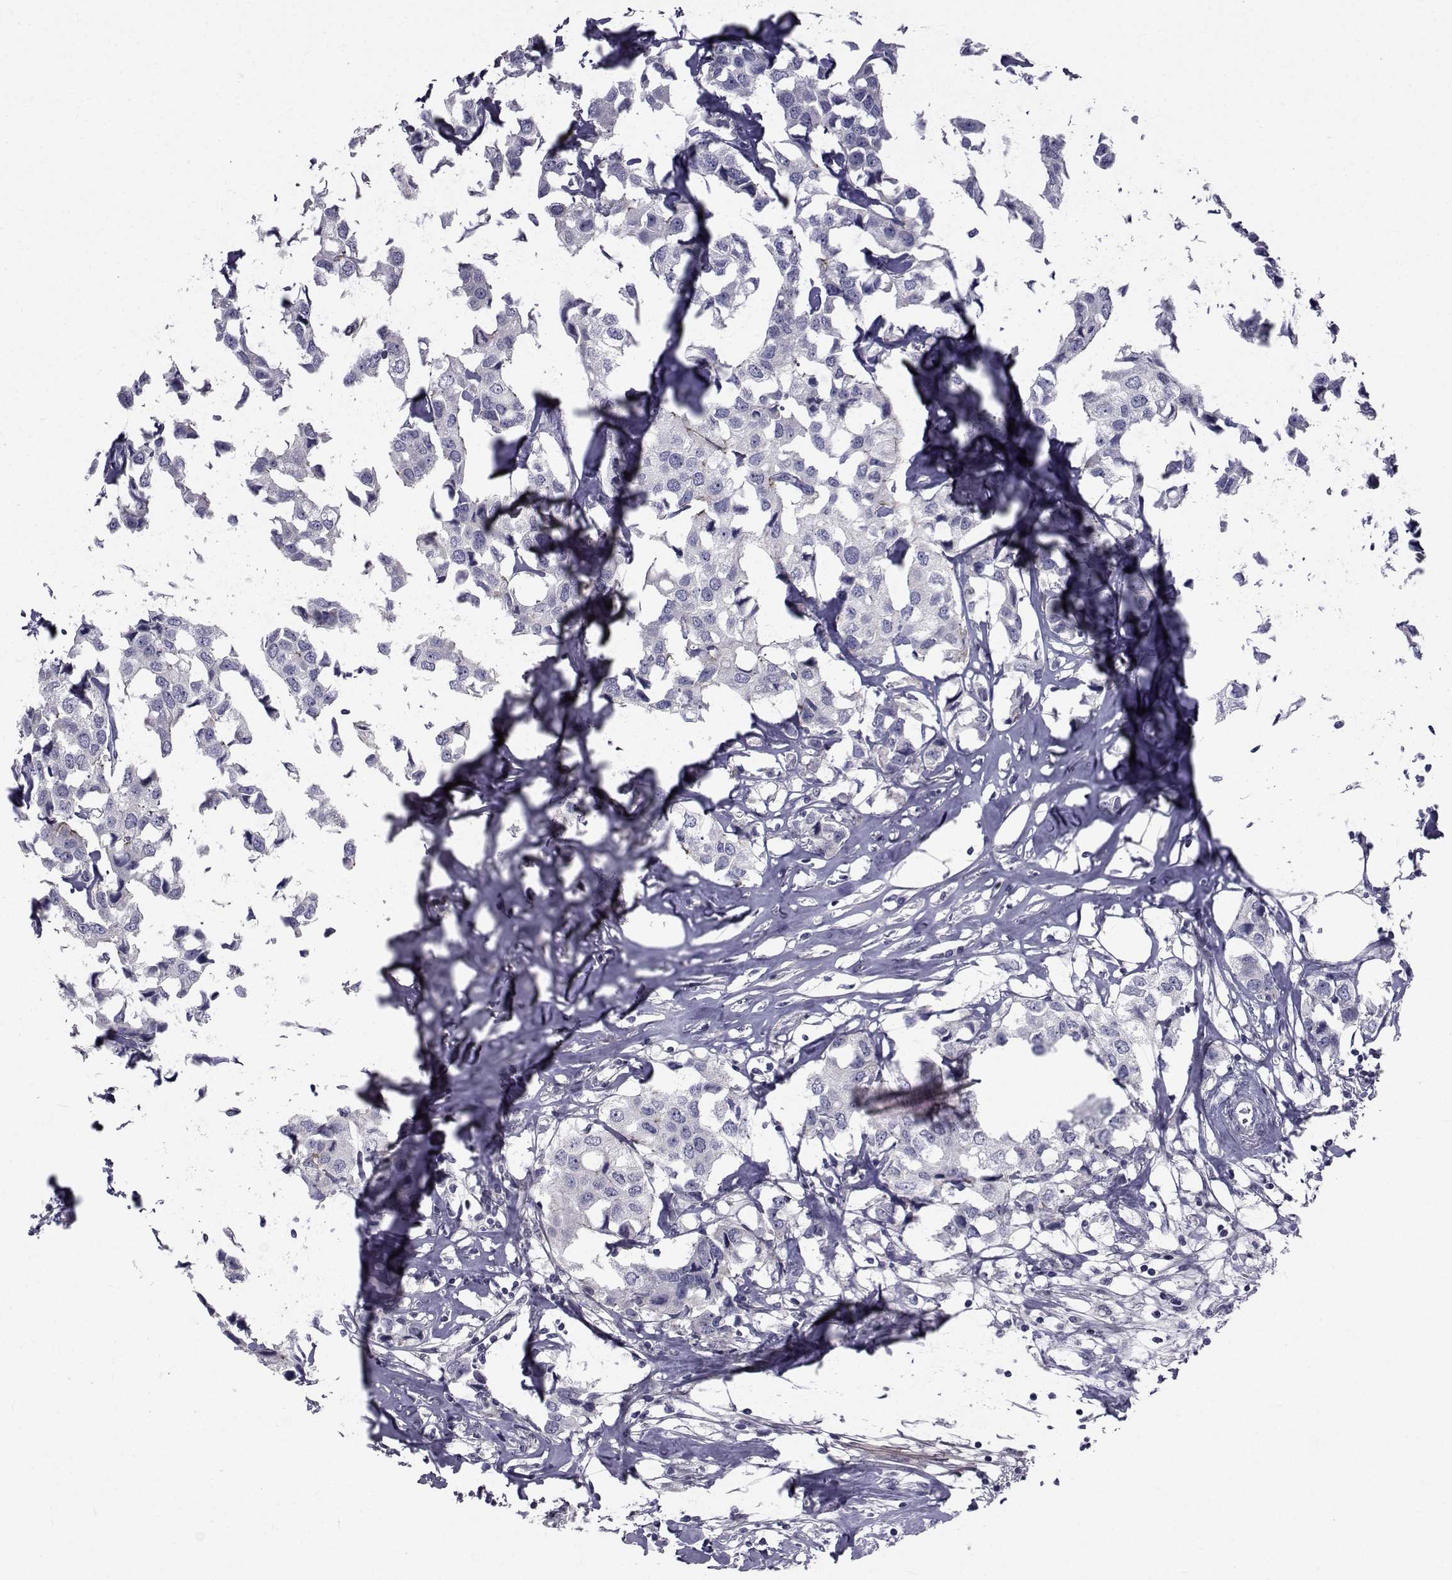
{"staining": {"intensity": "negative", "quantity": "none", "location": "none"}, "tissue": "breast cancer", "cell_type": "Tumor cells", "image_type": "cancer", "snomed": [{"axis": "morphology", "description": "Duct carcinoma"}, {"axis": "topography", "description": "Breast"}], "caption": "IHC micrograph of neoplastic tissue: breast cancer (intraductal carcinoma) stained with DAB (3,3'-diaminobenzidine) displays no significant protein positivity in tumor cells. Nuclei are stained in blue.", "gene": "SLC30A10", "patient": {"sex": "female", "age": 80}}